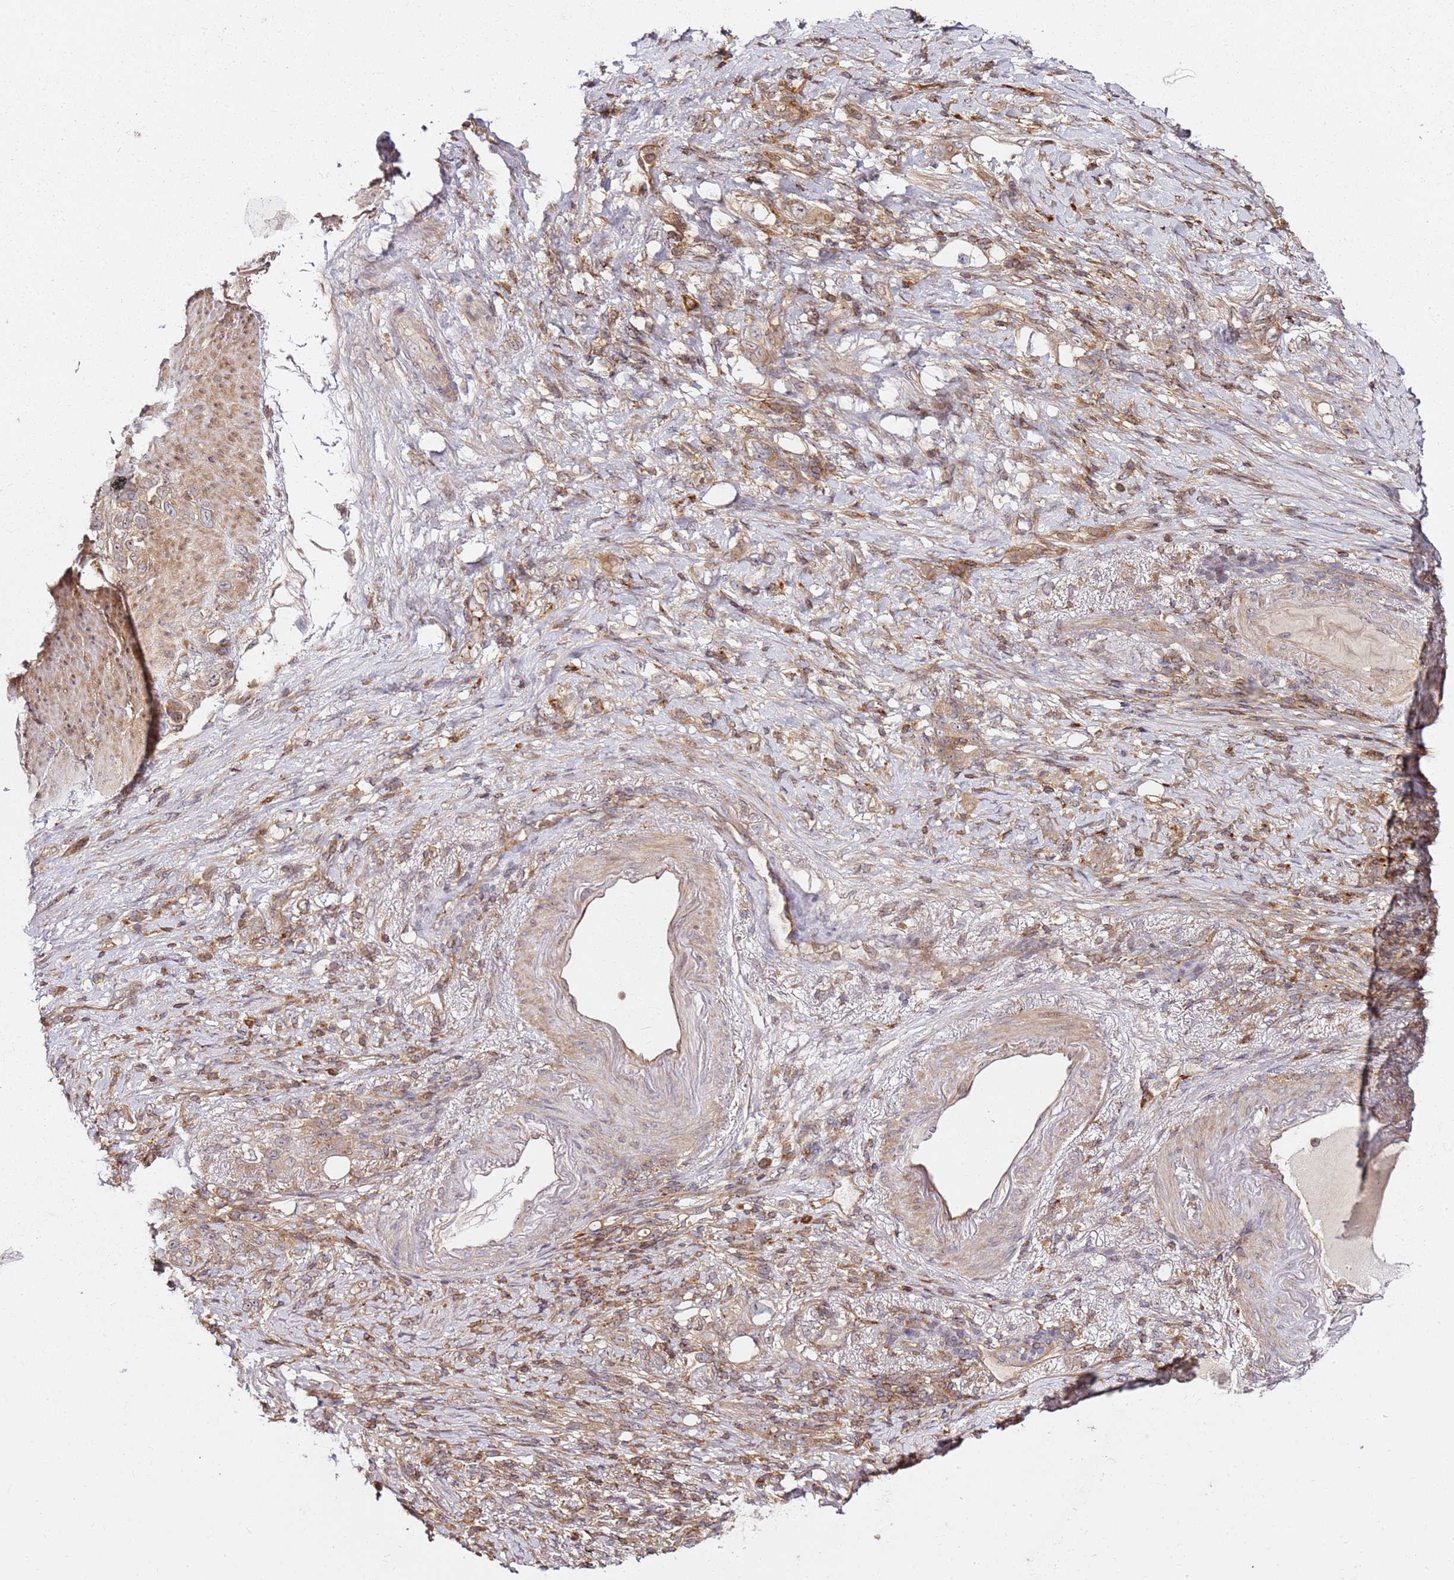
{"staining": {"intensity": "weak", "quantity": ">75%", "location": "cytoplasmic/membranous"}, "tissue": "stomach cancer", "cell_type": "Tumor cells", "image_type": "cancer", "snomed": [{"axis": "morphology", "description": "Adenocarcinoma, NOS"}, {"axis": "topography", "description": "Stomach"}], "caption": "Immunohistochemical staining of human stomach cancer reveals low levels of weak cytoplasmic/membranous protein expression in about >75% of tumor cells.", "gene": "PRMT7", "patient": {"sex": "female", "age": 79}}